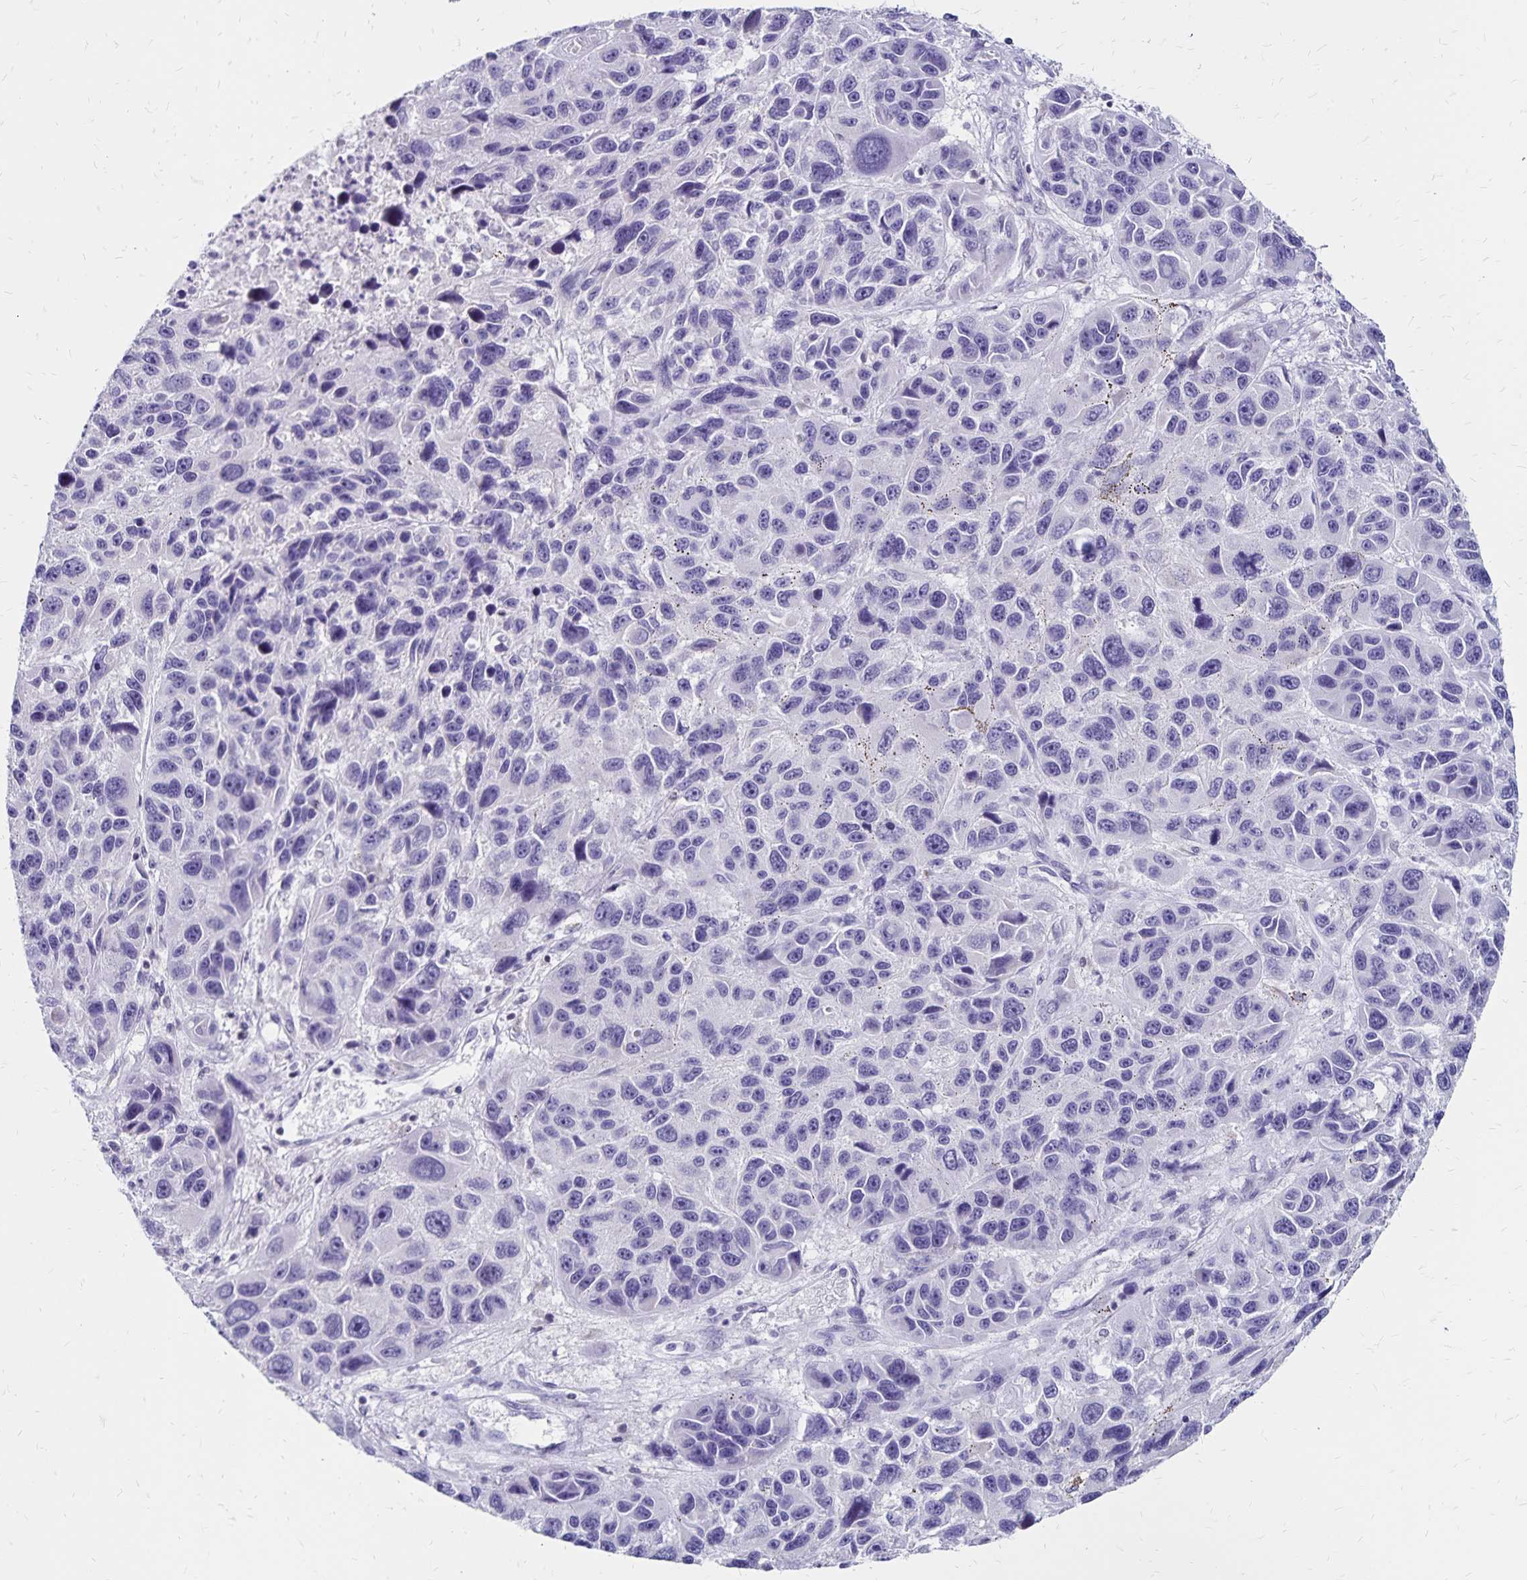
{"staining": {"intensity": "negative", "quantity": "none", "location": "none"}, "tissue": "melanoma", "cell_type": "Tumor cells", "image_type": "cancer", "snomed": [{"axis": "morphology", "description": "Malignant melanoma, NOS"}, {"axis": "topography", "description": "Skin"}], "caption": "Melanoma was stained to show a protein in brown. There is no significant positivity in tumor cells.", "gene": "IKZF1", "patient": {"sex": "male", "age": 53}}